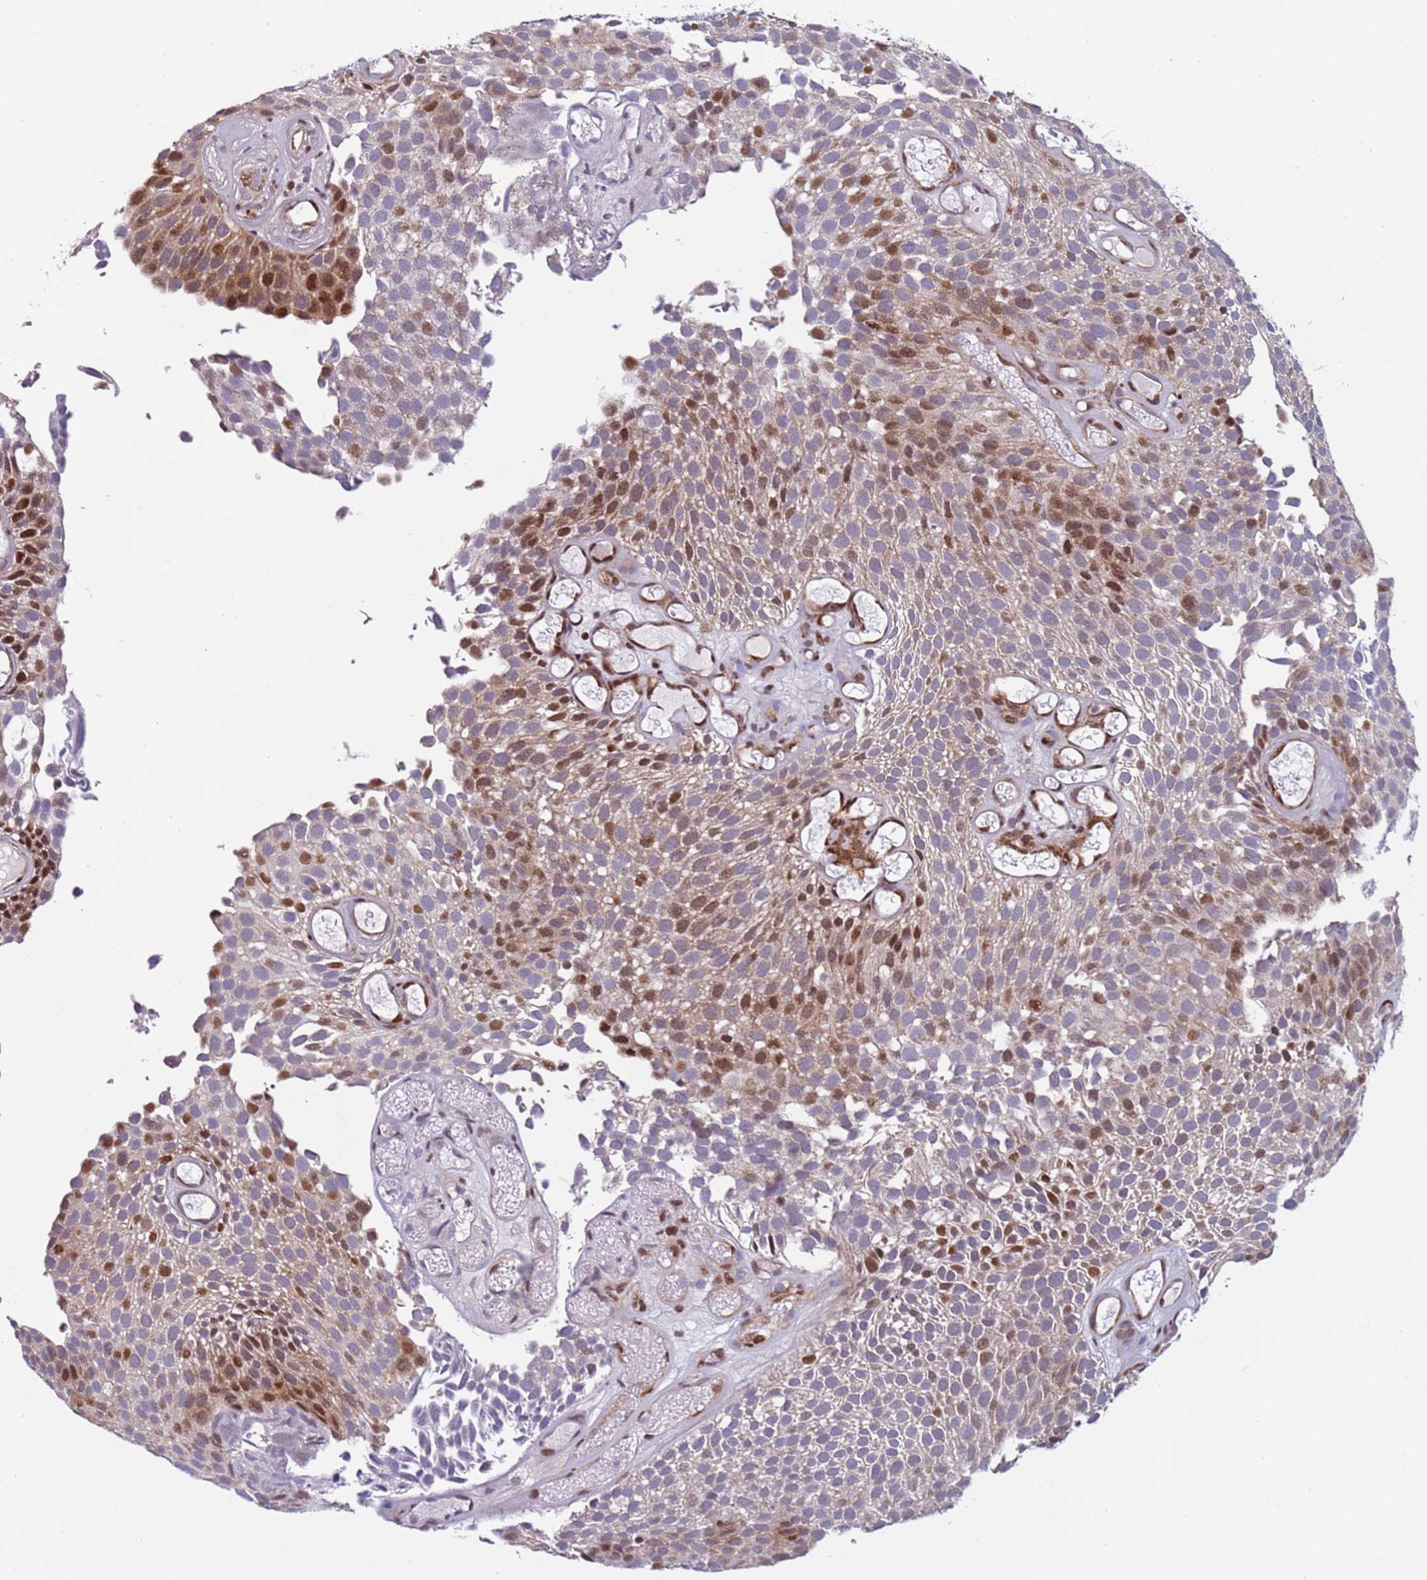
{"staining": {"intensity": "moderate", "quantity": "25%-75%", "location": "cytoplasmic/membranous,nuclear"}, "tissue": "urothelial cancer", "cell_type": "Tumor cells", "image_type": "cancer", "snomed": [{"axis": "morphology", "description": "Urothelial carcinoma, Low grade"}, {"axis": "topography", "description": "Urinary bladder"}], "caption": "Protein staining of urothelial carcinoma (low-grade) tissue displays moderate cytoplasmic/membranous and nuclear expression in approximately 25%-75% of tumor cells.", "gene": "WBP11", "patient": {"sex": "male", "age": 89}}